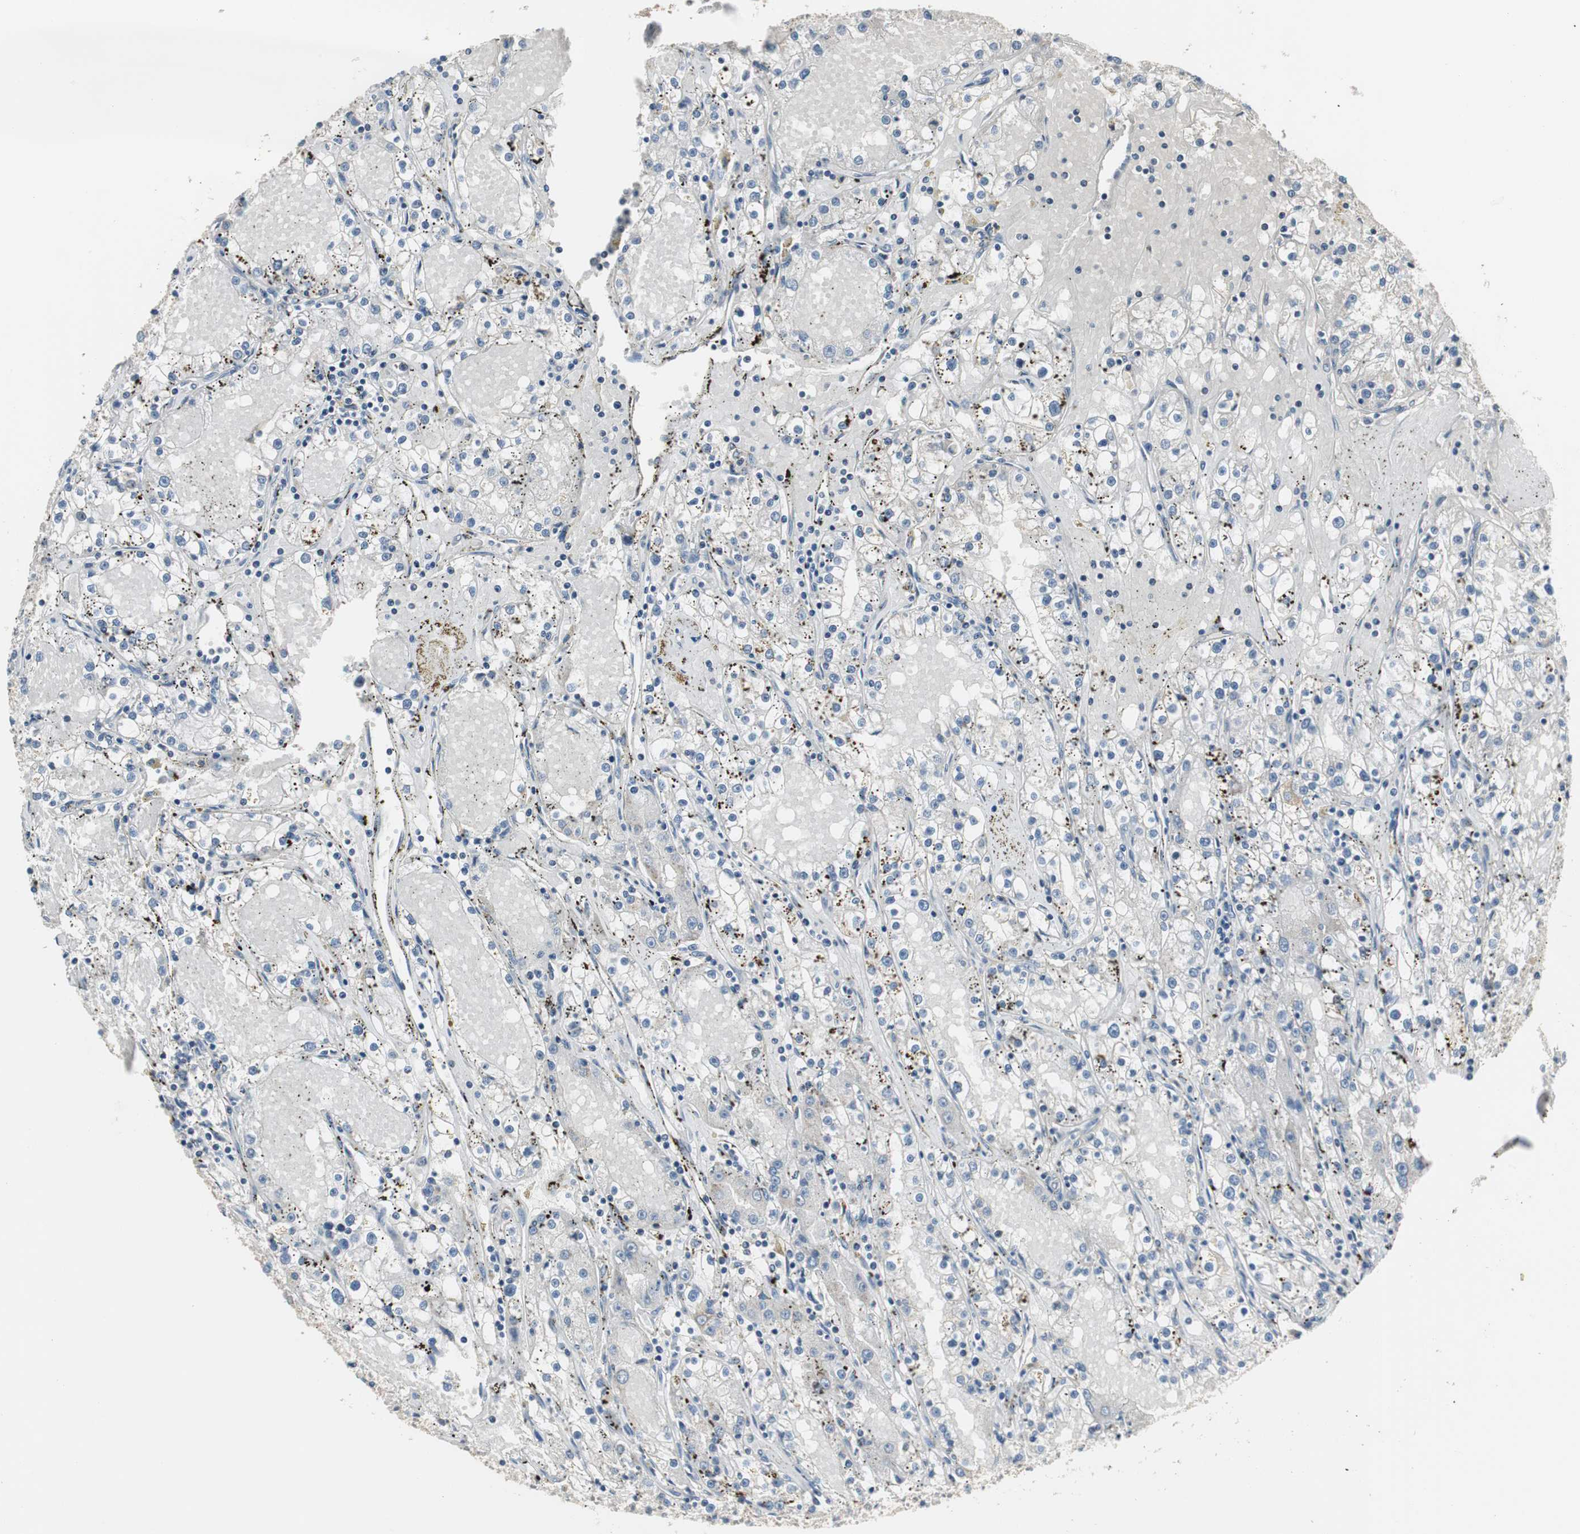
{"staining": {"intensity": "negative", "quantity": "none", "location": "none"}, "tissue": "renal cancer", "cell_type": "Tumor cells", "image_type": "cancer", "snomed": [{"axis": "morphology", "description": "Adenocarcinoma, NOS"}, {"axis": "topography", "description": "Kidney"}], "caption": "Immunohistochemical staining of renal cancer shows no significant expression in tumor cells.", "gene": "MYT1", "patient": {"sex": "male", "age": 56}}